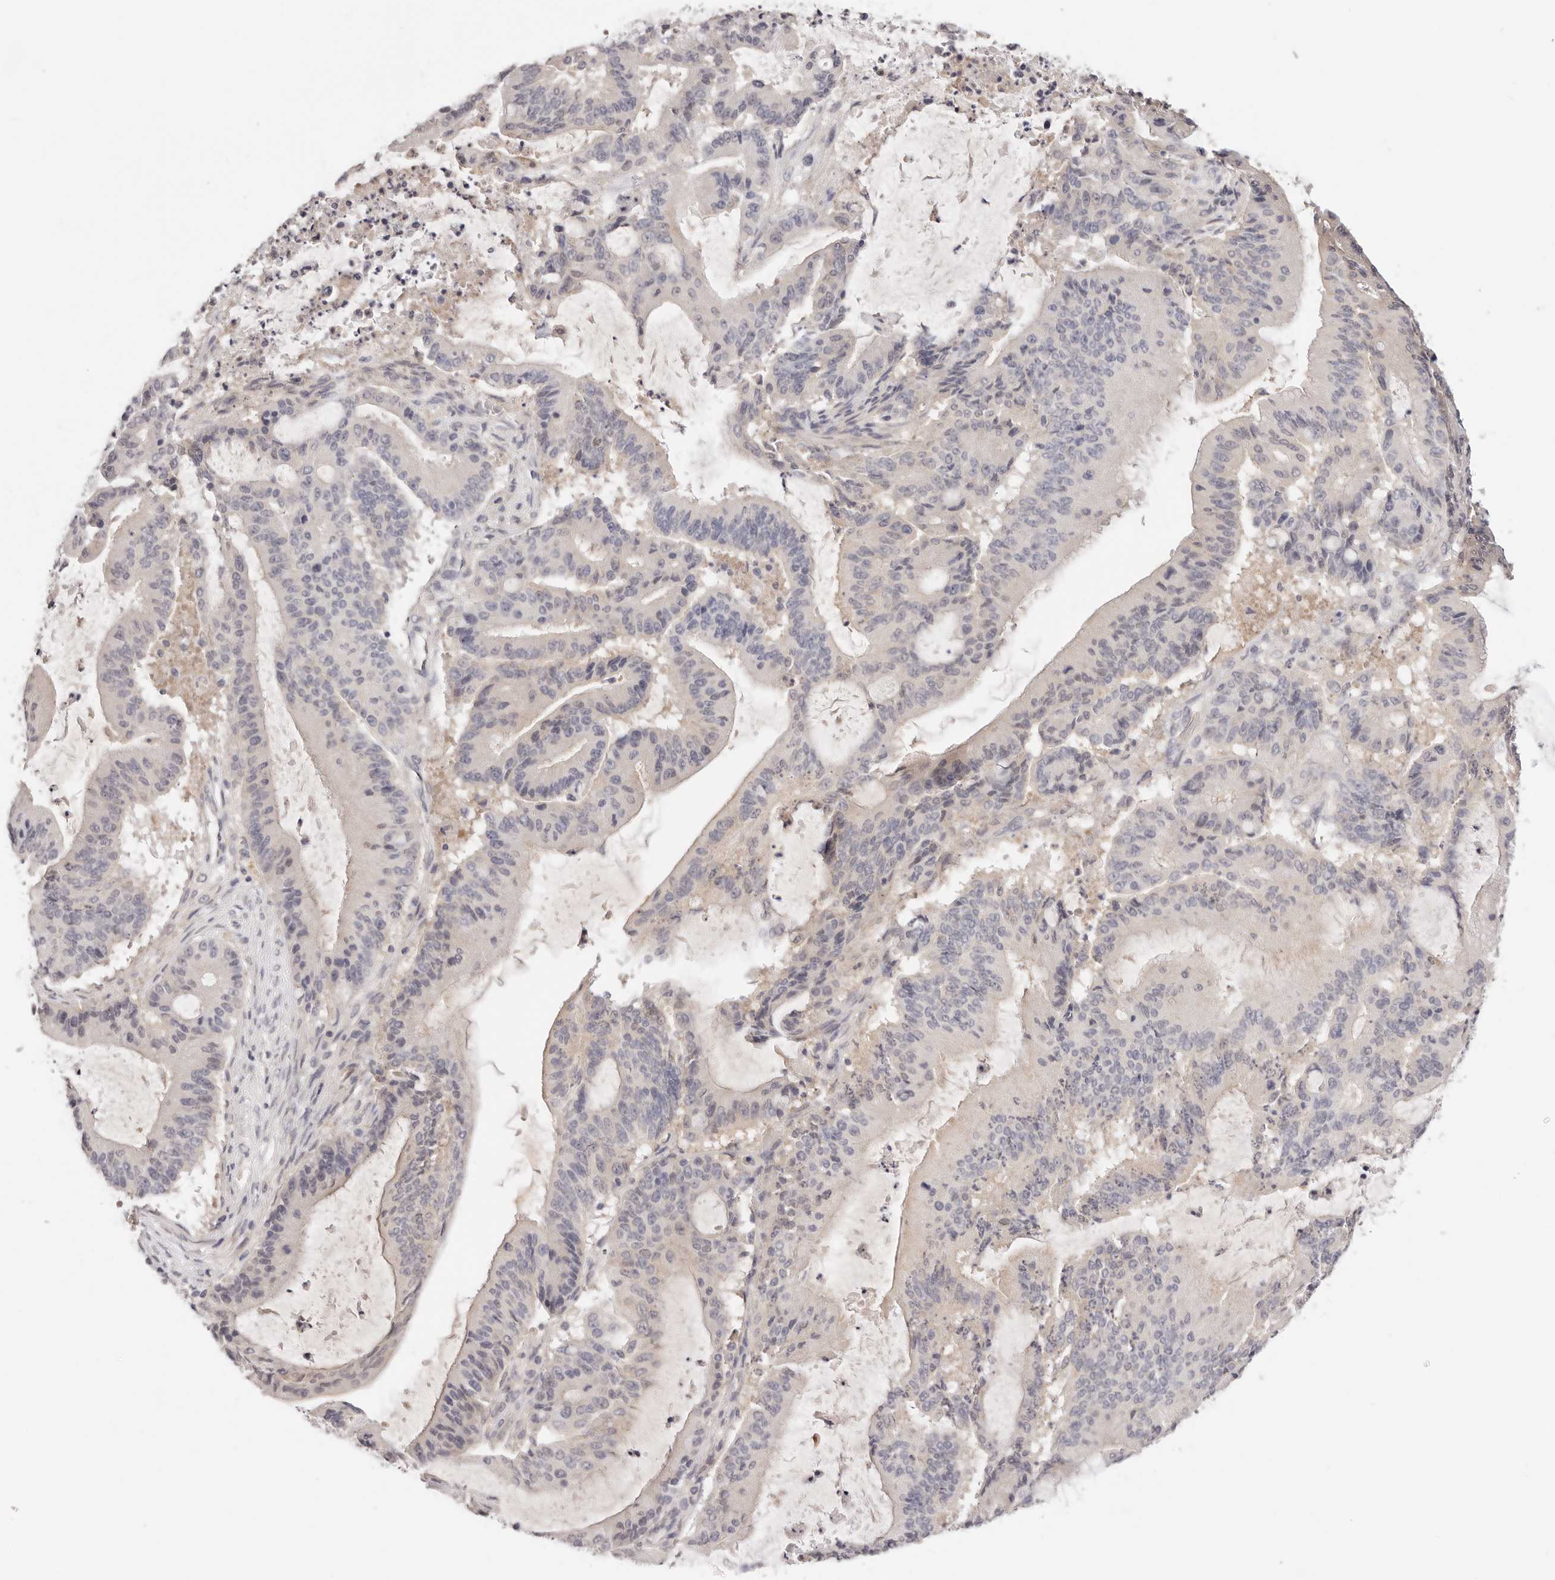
{"staining": {"intensity": "negative", "quantity": "none", "location": "none"}, "tissue": "liver cancer", "cell_type": "Tumor cells", "image_type": "cancer", "snomed": [{"axis": "morphology", "description": "Normal tissue, NOS"}, {"axis": "morphology", "description": "Cholangiocarcinoma"}, {"axis": "topography", "description": "Liver"}, {"axis": "topography", "description": "Peripheral nerve tissue"}], "caption": "Liver cholangiocarcinoma was stained to show a protein in brown. There is no significant positivity in tumor cells.", "gene": "GGPS1", "patient": {"sex": "female", "age": 73}}